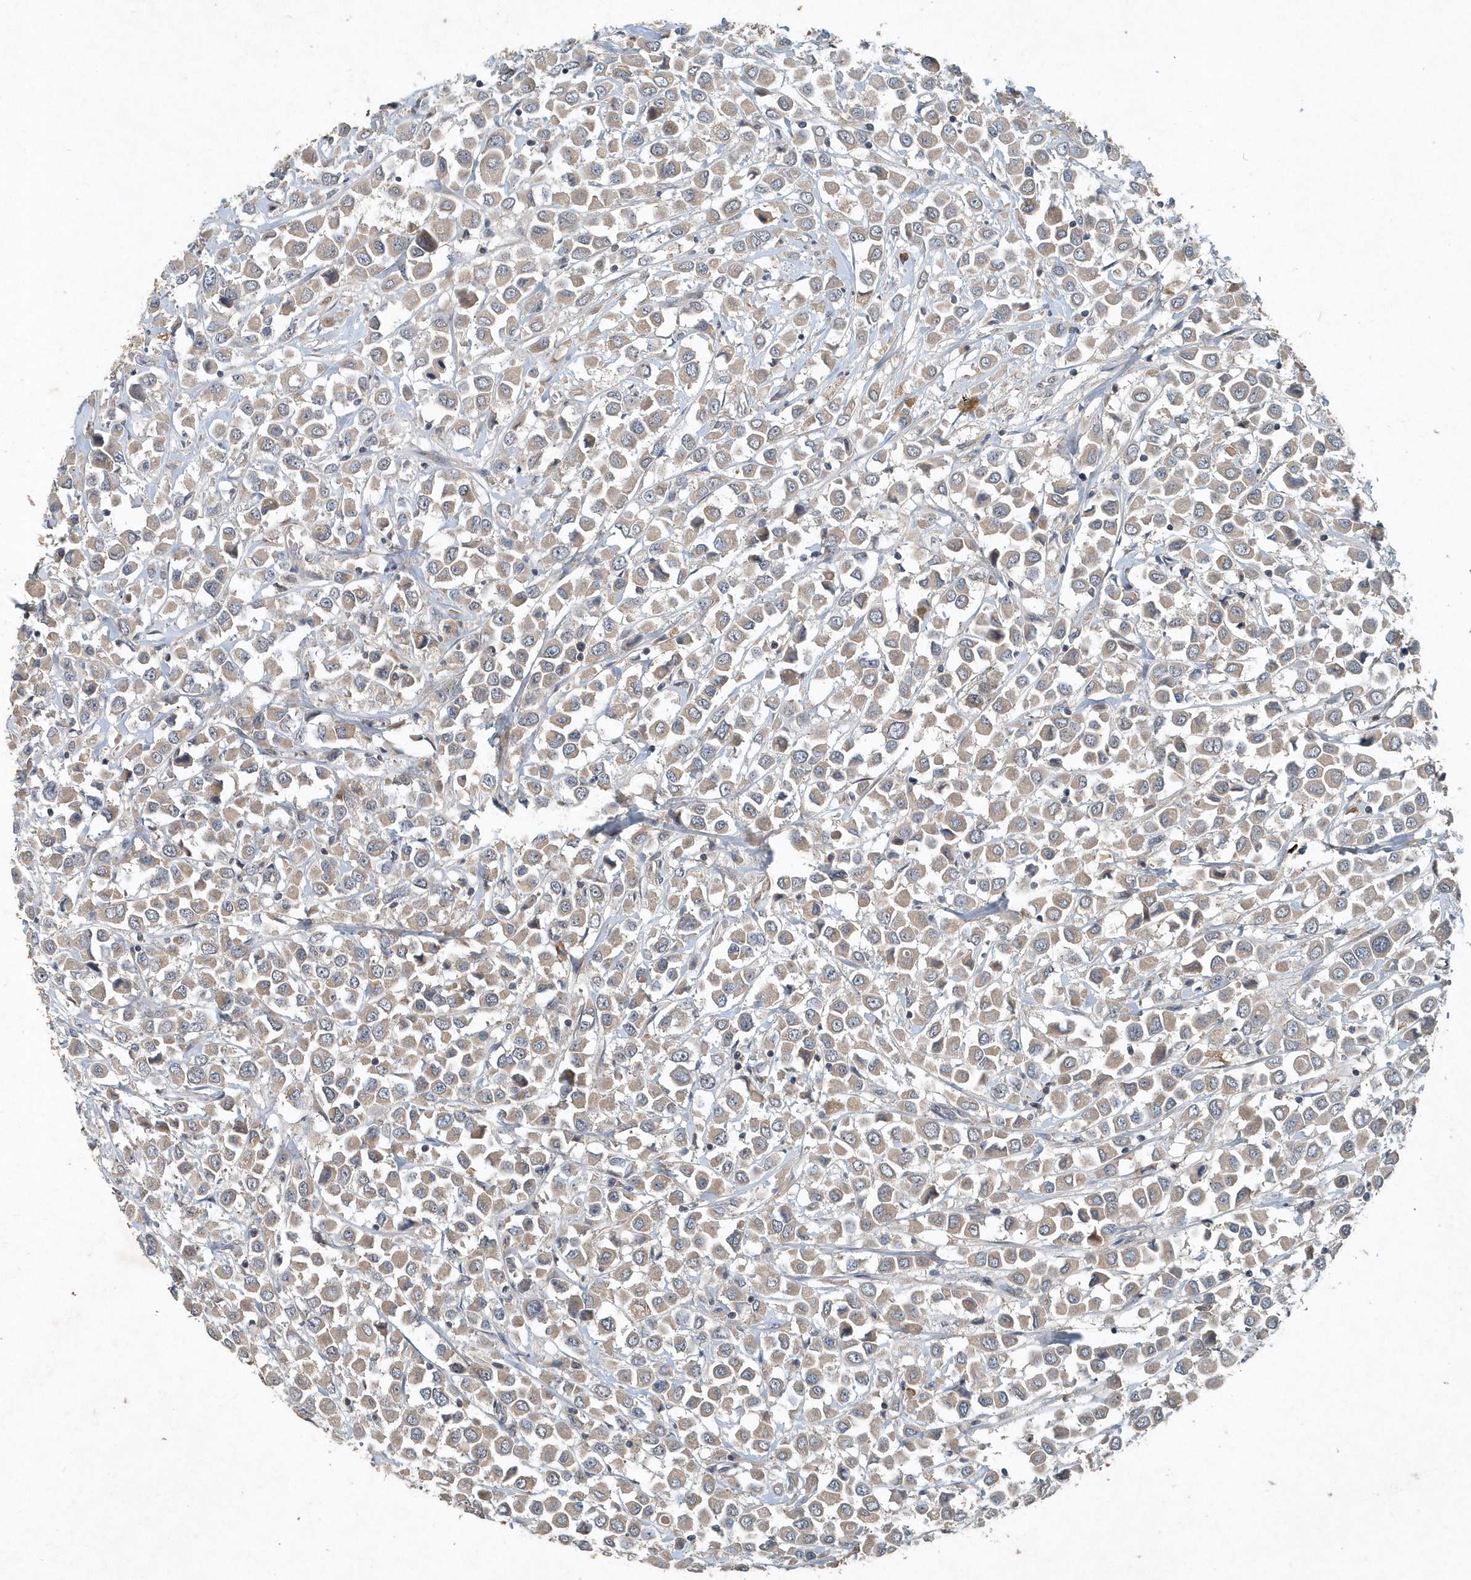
{"staining": {"intensity": "weak", "quantity": ">75%", "location": "cytoplasmic/membranous"}, "tissue": "breast cancer", "cell_type": "Tumor cells", "image_type": "cancer", "snomed": [{"axis": "morphology", "description": "Duct carcinoma"}, {"axis": "topography", "description": "Breast"}], "caption": "Protein expression analysis of human breast cancer reveals weak cytoplasmic/membranous expression in approximately >75% of tumor cells.", "gene": "SCFD2", "patient": {"sex": "female", "age": 61}}